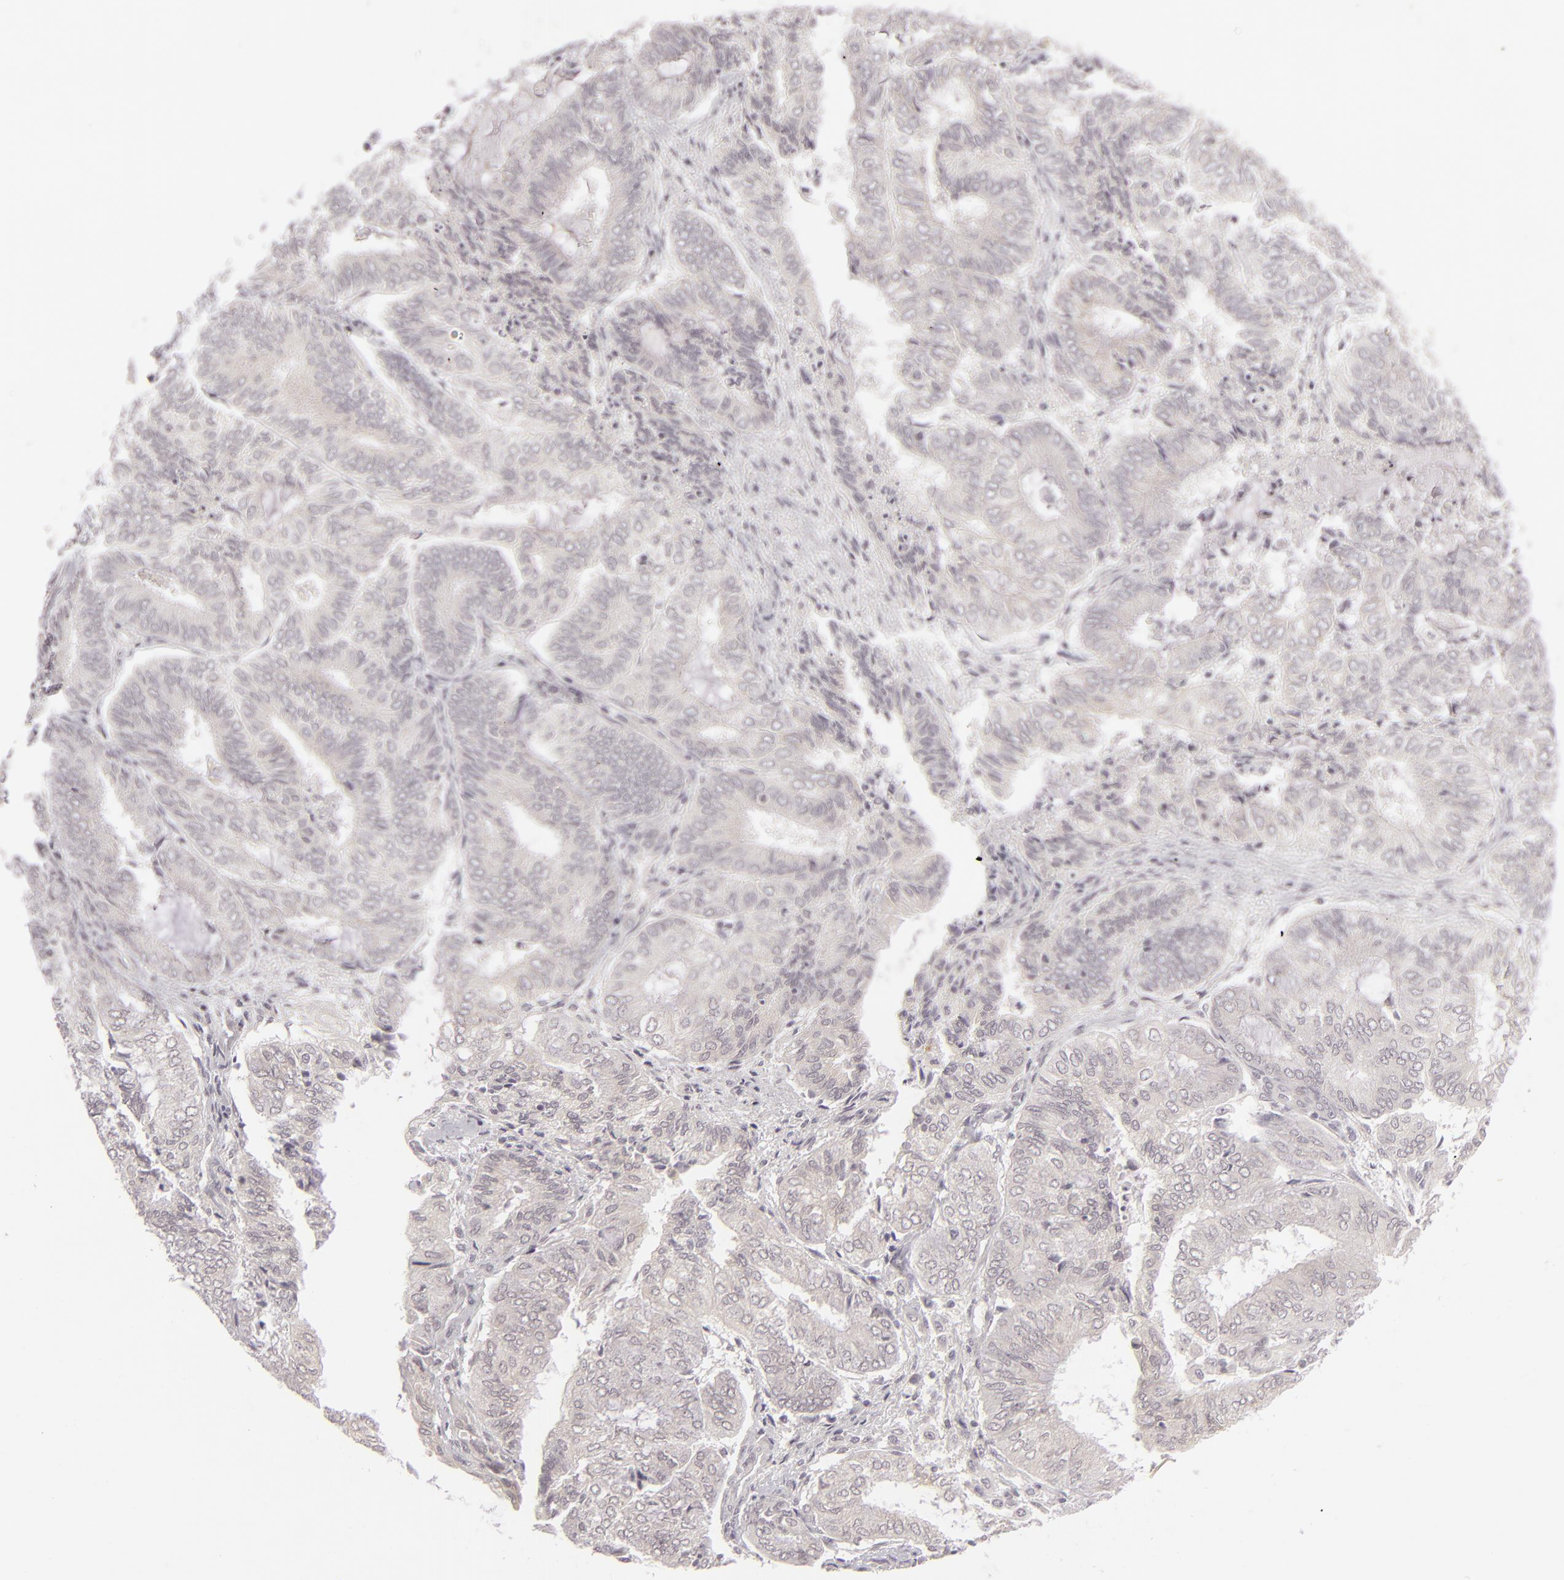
{"staining": {"intensity": "negative", "quantity": "none", "location": "none"}, "tissue": "endometrial cancer", "cell_type": "Tumor cells", "image_type": "cancer", "snomed": [{"axis": "morphology", "description": "Adenocarcinoma, NOS"}, {"axis": "topography", "description": "Endometrium"}], "caption": "Immunohistochemical staining of human adenocarcinoma (endometrial) displays no significant staining in tumor cells.", "gene": "DLG3", "patient": {"sex": "female", "age": 59}}